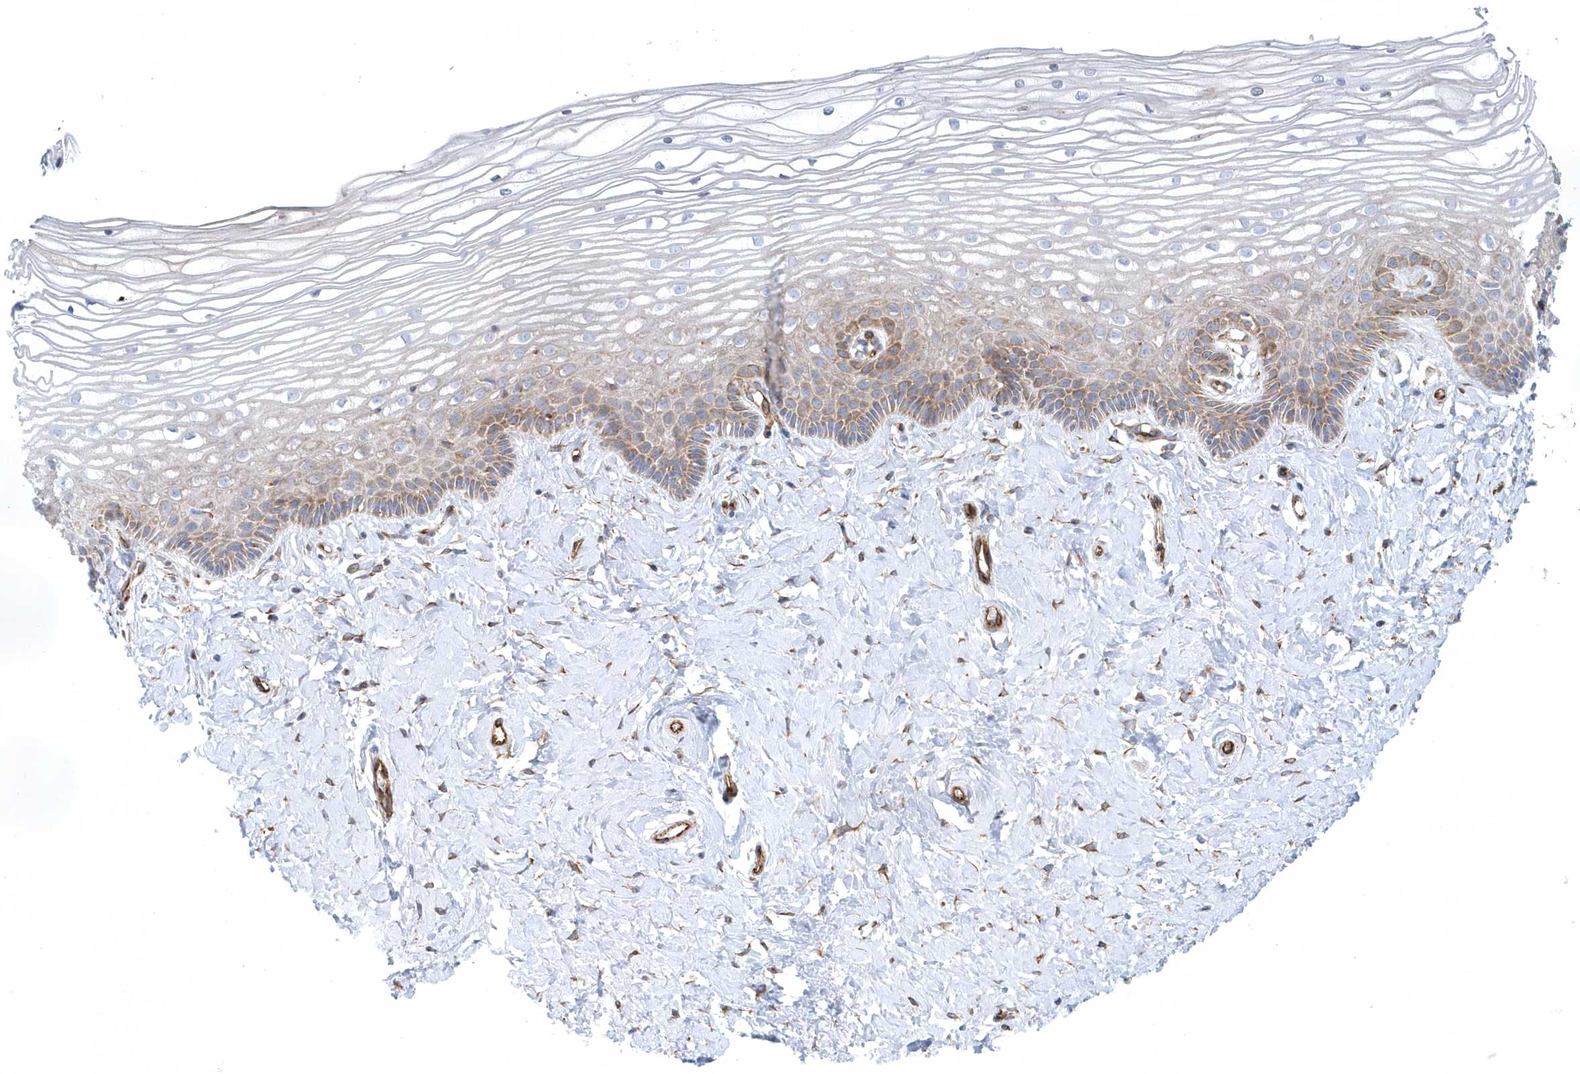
{"staining": {"intensity": "weak", "quantity": "<25%", "location": "cytoplasmic/membranous"}, "tissue": "vagina", "cell_type": "Squamous epithelial cells", "image_type": "normal", "snomed": [{"axis": "morphology", "description": "Normal tissue, NOS"}, {"axis": "topography", "description": "Vagina"}, {"axis": "topography", "description": "Cervix"}], "caption": "IHC of benign vagina shows no expression in squamous epithelial cells.", "gene": "GPR152", "patient": {"sex": "female", "age": 40}}